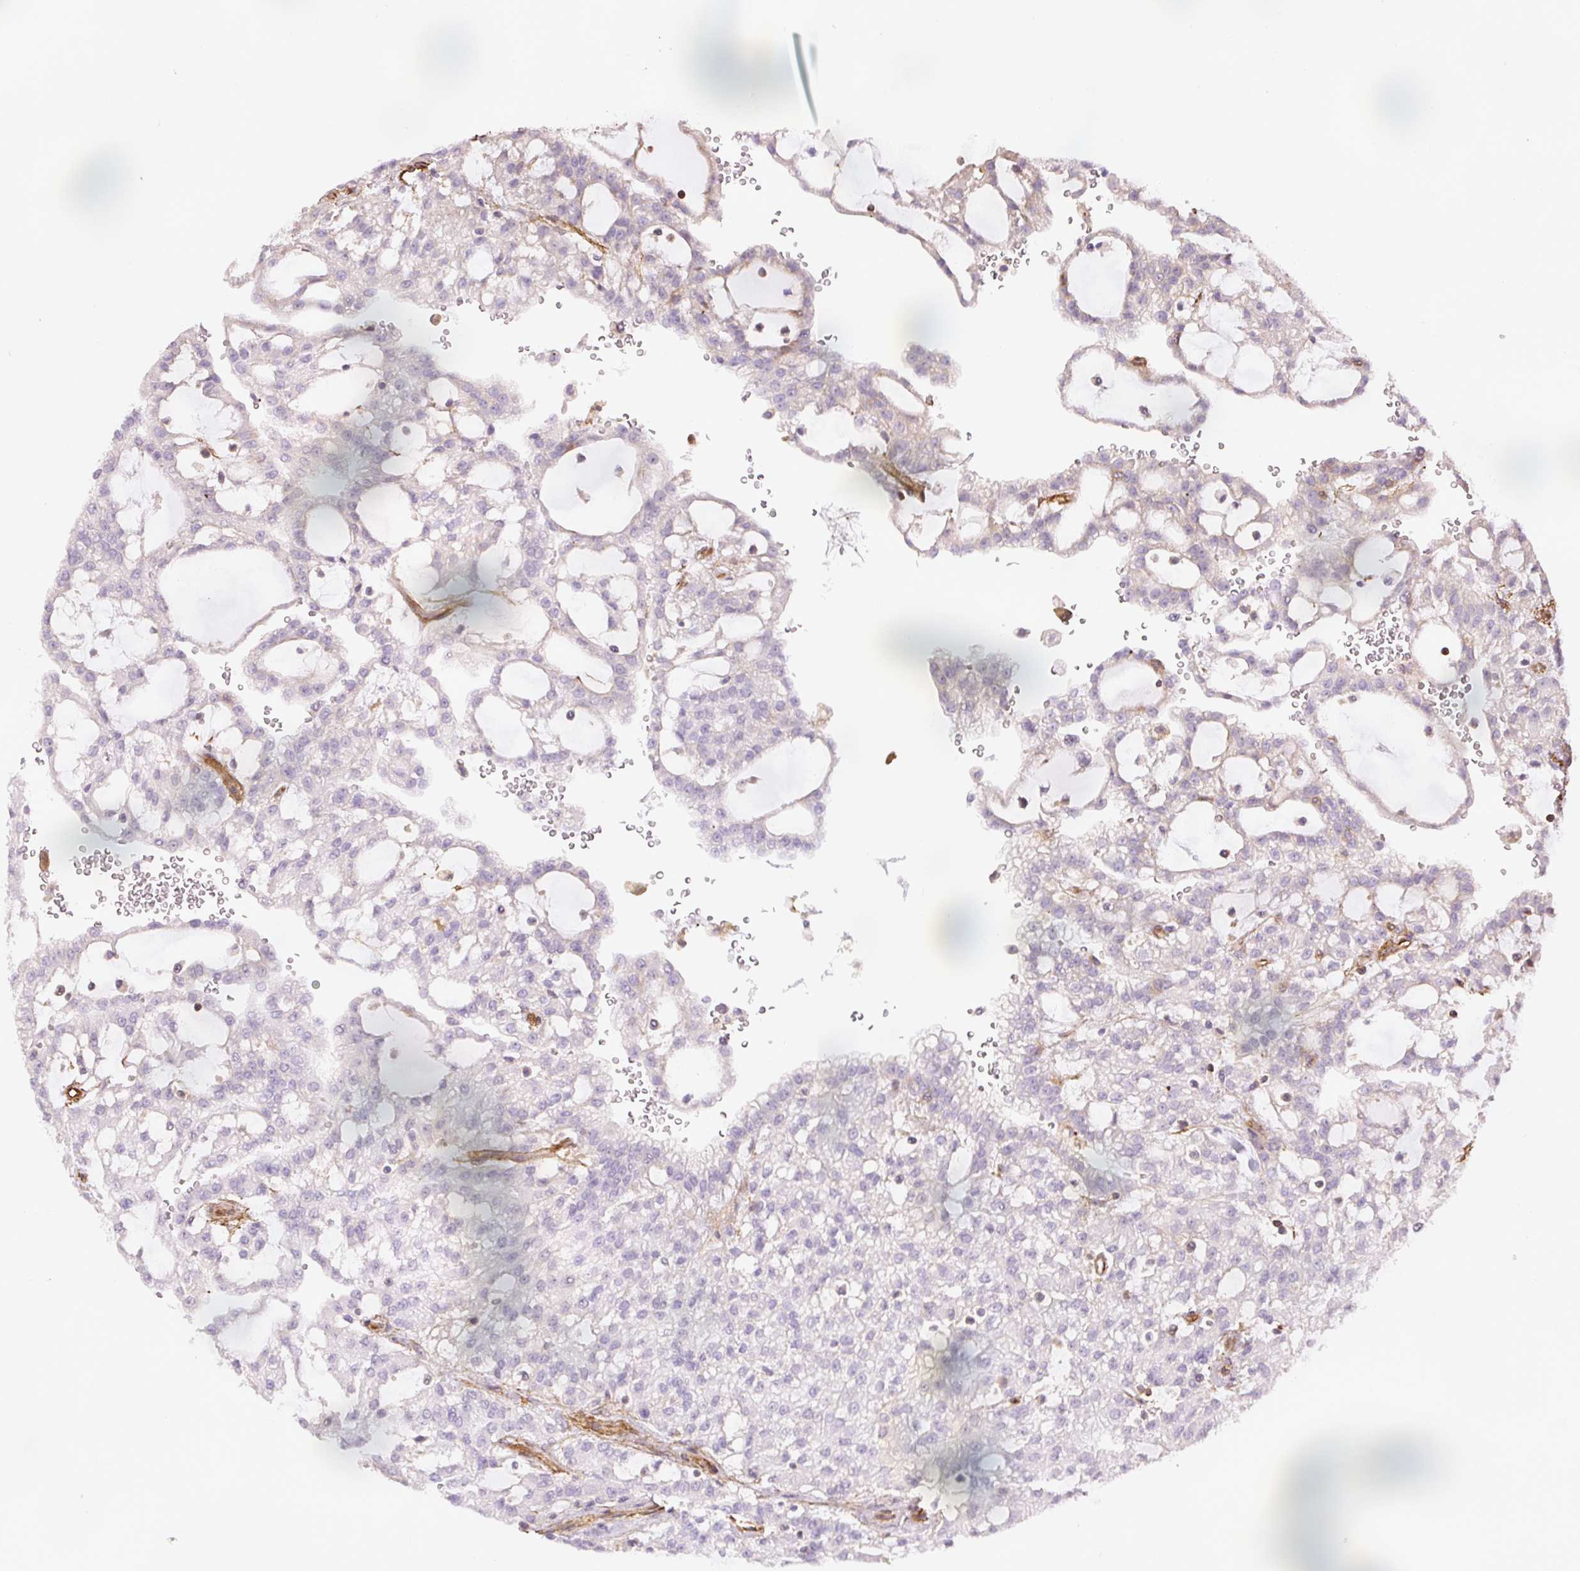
{"staining": {"intensity": "negative", "quantity": "none", "location": "none"}, "tissue": "renal cancer", "cell_type": "Tumor cells", "image_type": "cancer", "snomed": [{"axis": "morphology", "description": "Adenocarcinoma, NOS"}, {"axis": "topography", "description": "Kidney"}], "caption": "Immunohistochemistry (IHC) of renal cancer demonstrates no positivity in tumor cells.", "gene": "MYL12A", "patient": {"sex": "male", "age": 63}}